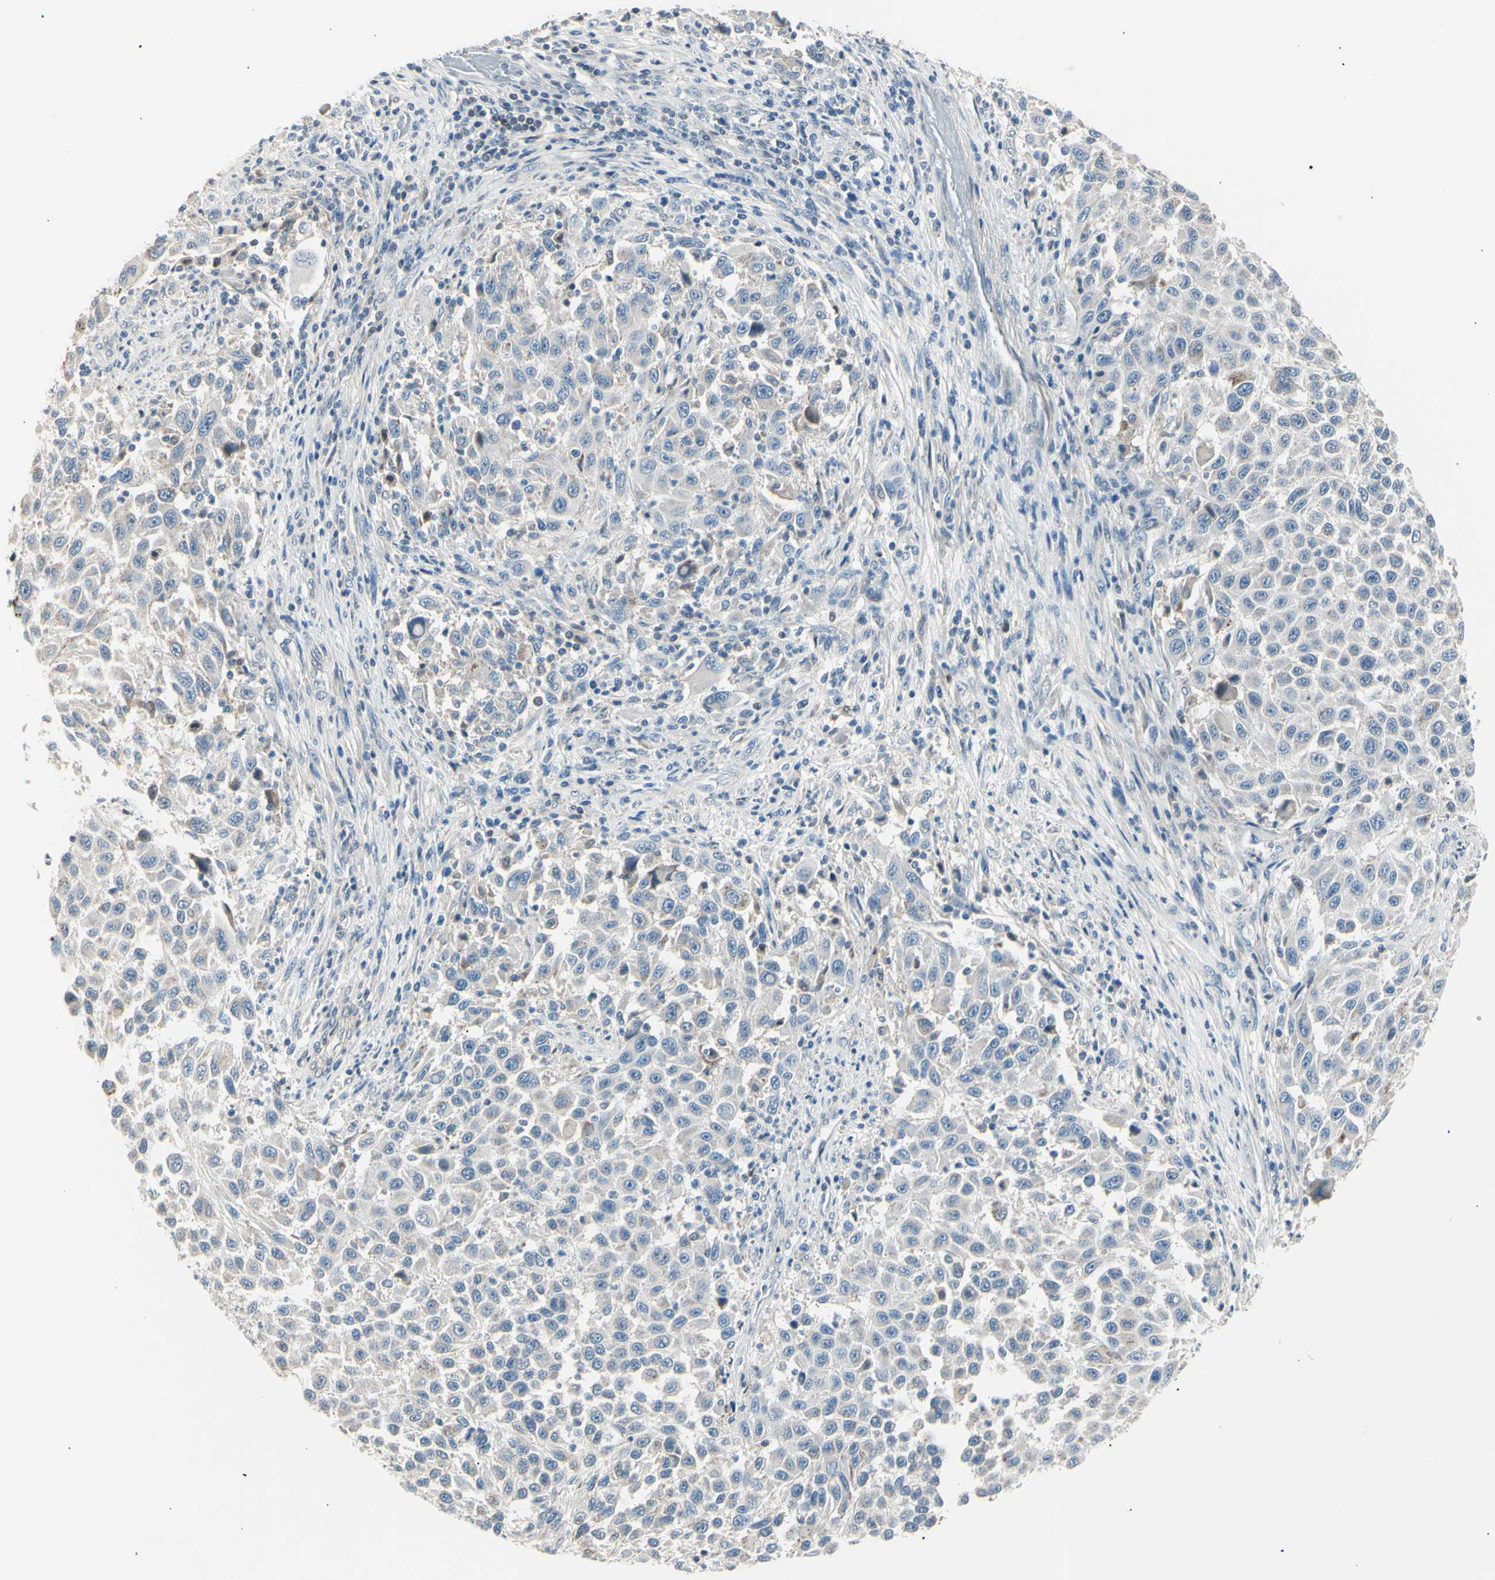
{"staining": {"intensity": "weak", "quantity": "<25%", "location": "cytoplasmic/membranous"}, "tissue": "melanoma", "cell_type": "Tumor cells", "image_type": "cancer", "snomed": [{"axis": "morphology", "description": "Malignant melanoma, Metastatic site"}, {"axis": "topography", "description": "Lymph node"}], "caption": "Immunohistochemical staining of melanoma shows no significant staining in tumor cells.", "gene": "LHPP", "patient": {"sex": "male", "age": 61}}